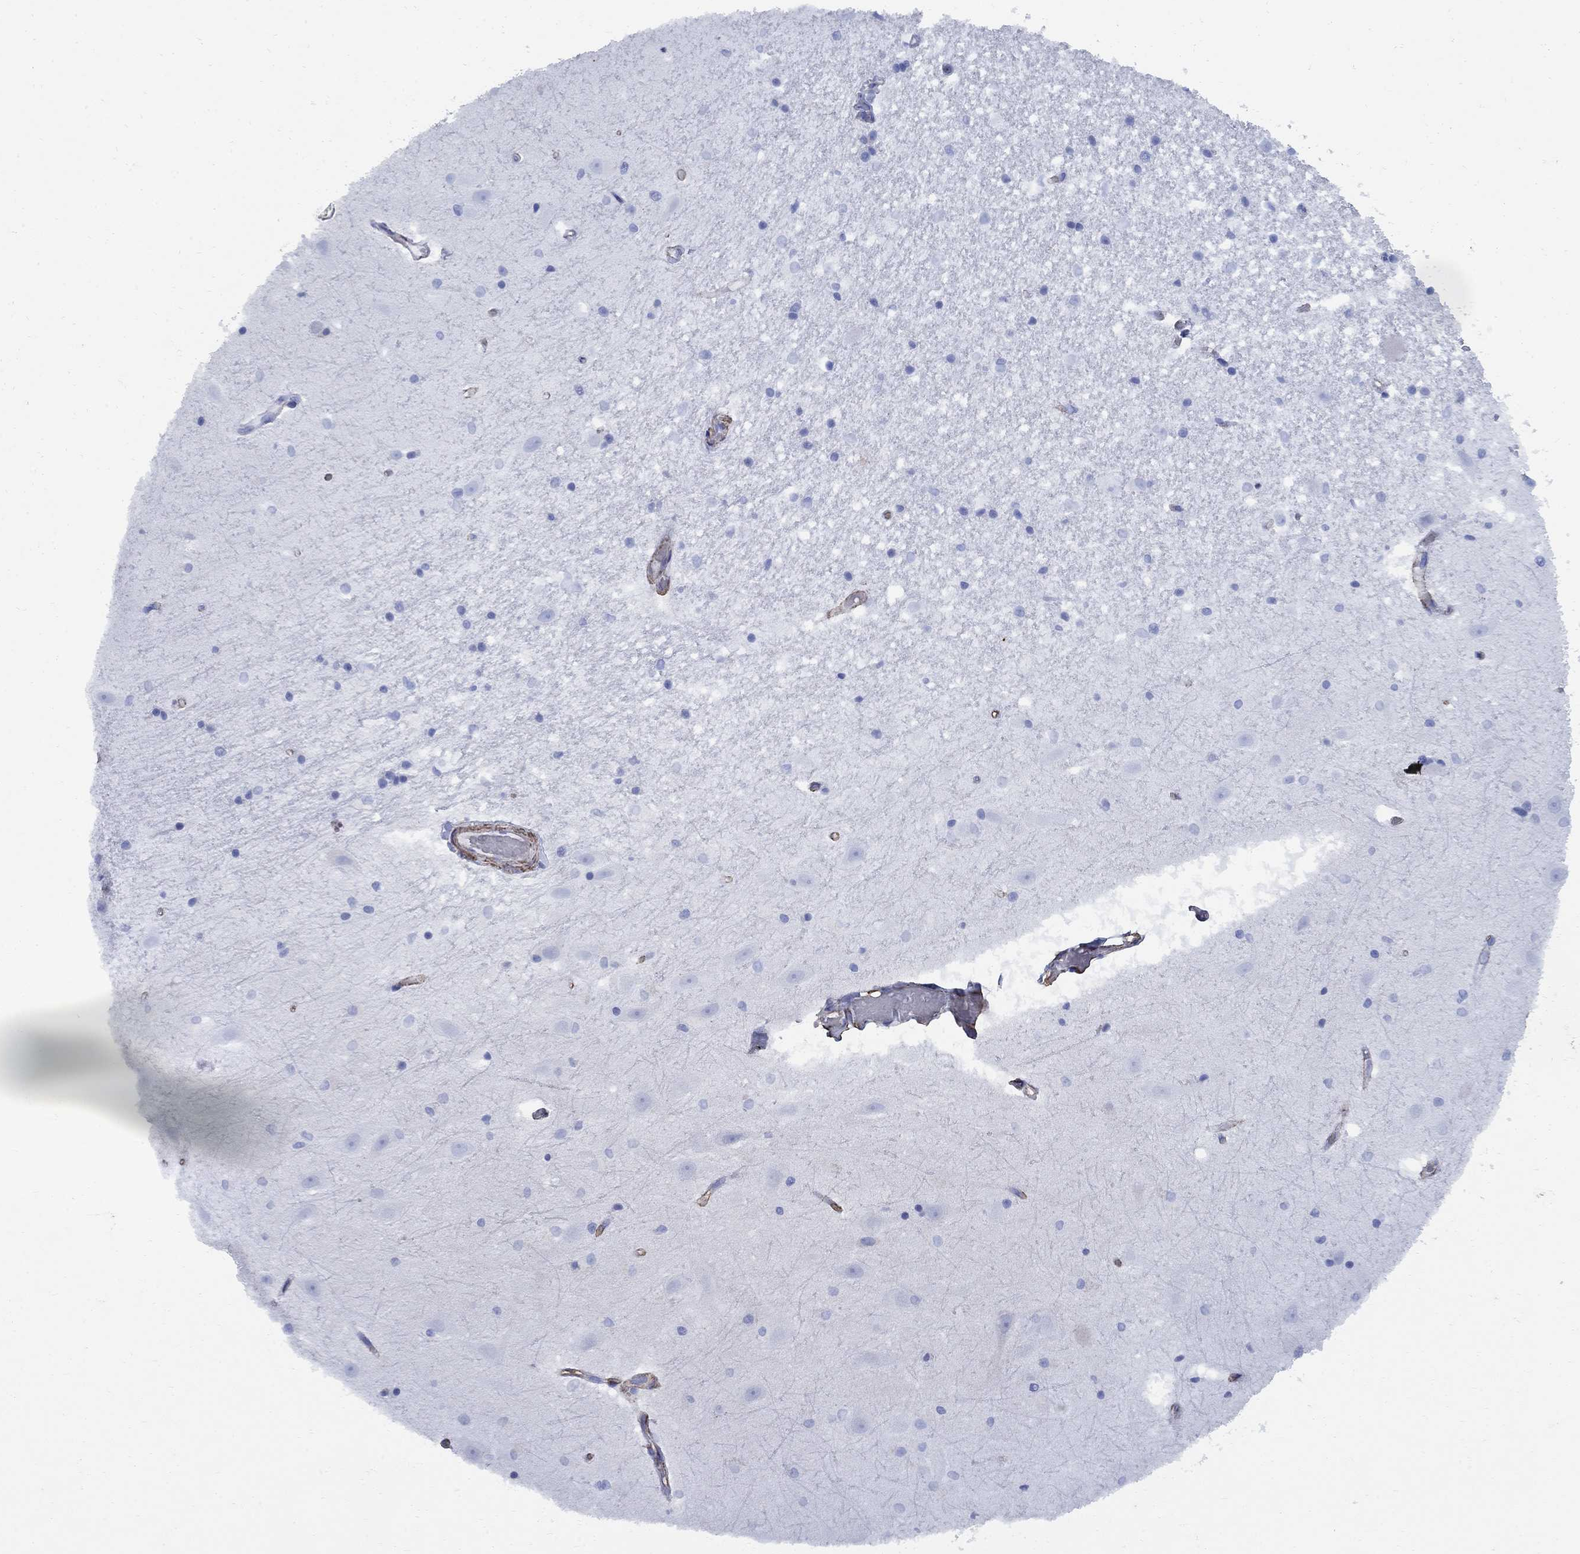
{"staining": {"intensity": "negative", "quantity": "none", "location": "none"}, "tissue": "hippocampus", "cell_type": "Glial cells", "image_type": "normal", "snomed": [{"axis": "morphology", "description": "Normal tissue, NOS"}, {"axis": "topography", "description": "Hippocampus"}], "caption": "Immunohistochemical staining of unremarkable human hippocampus shows no significant positivity in glial cells.", "gene": "VTN", "patient": {"sex": "male", "age": 49}}